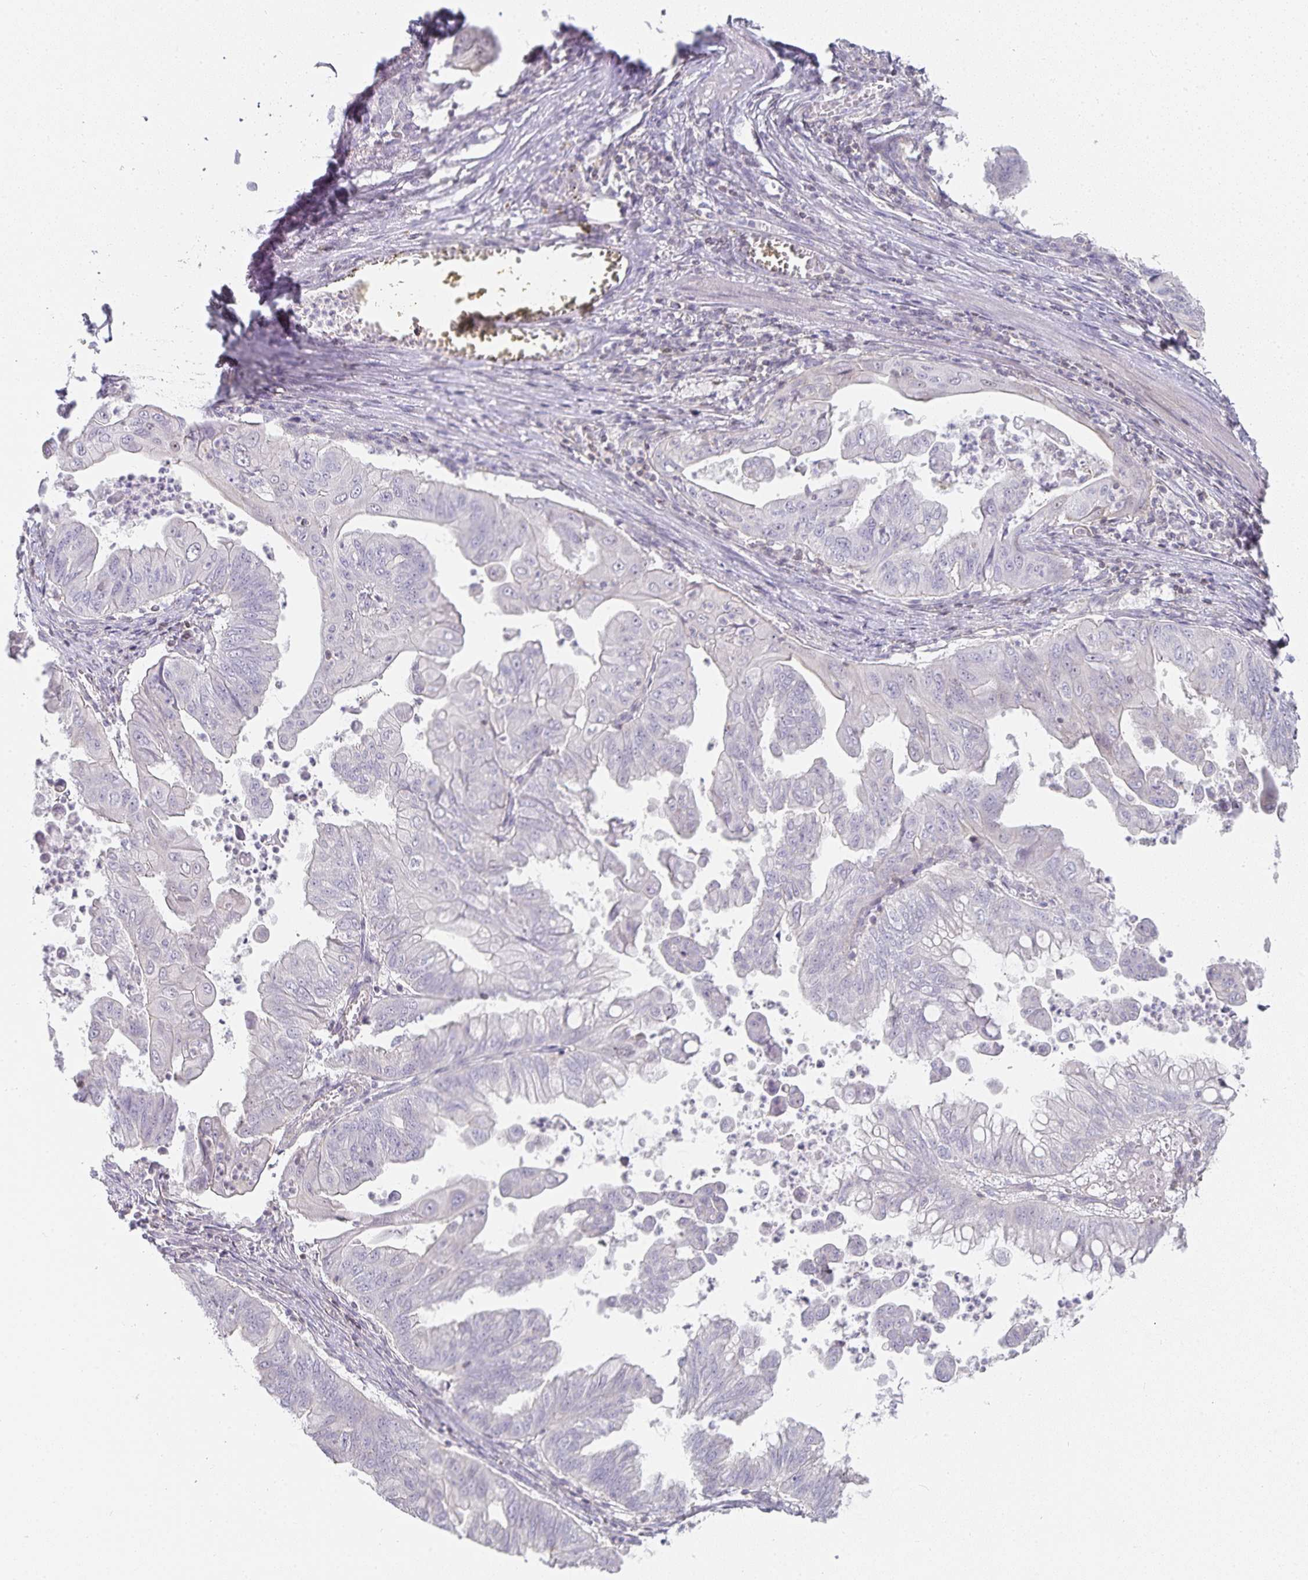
{"staining": {"intensity": "negative", "quantity": "none", "location": "none"}, "tissue": "stomach cancer", "cell_type": "Tumor cells", "image_type": "cancer", "snomed": [{"axis": "morphology", "description": "Adenocarcinoma, NOS"}, {"axis": "topography", "description": "Stomach, upper"}], "caption": "An IHC micrograph of stomach cancer (adenocarcinoma) is shown. There is no staining in tumor cells of stomach cancer (adenocarcinoma).", "gene": "GATA3", "patient": {"sex": "male", "age": 80}}